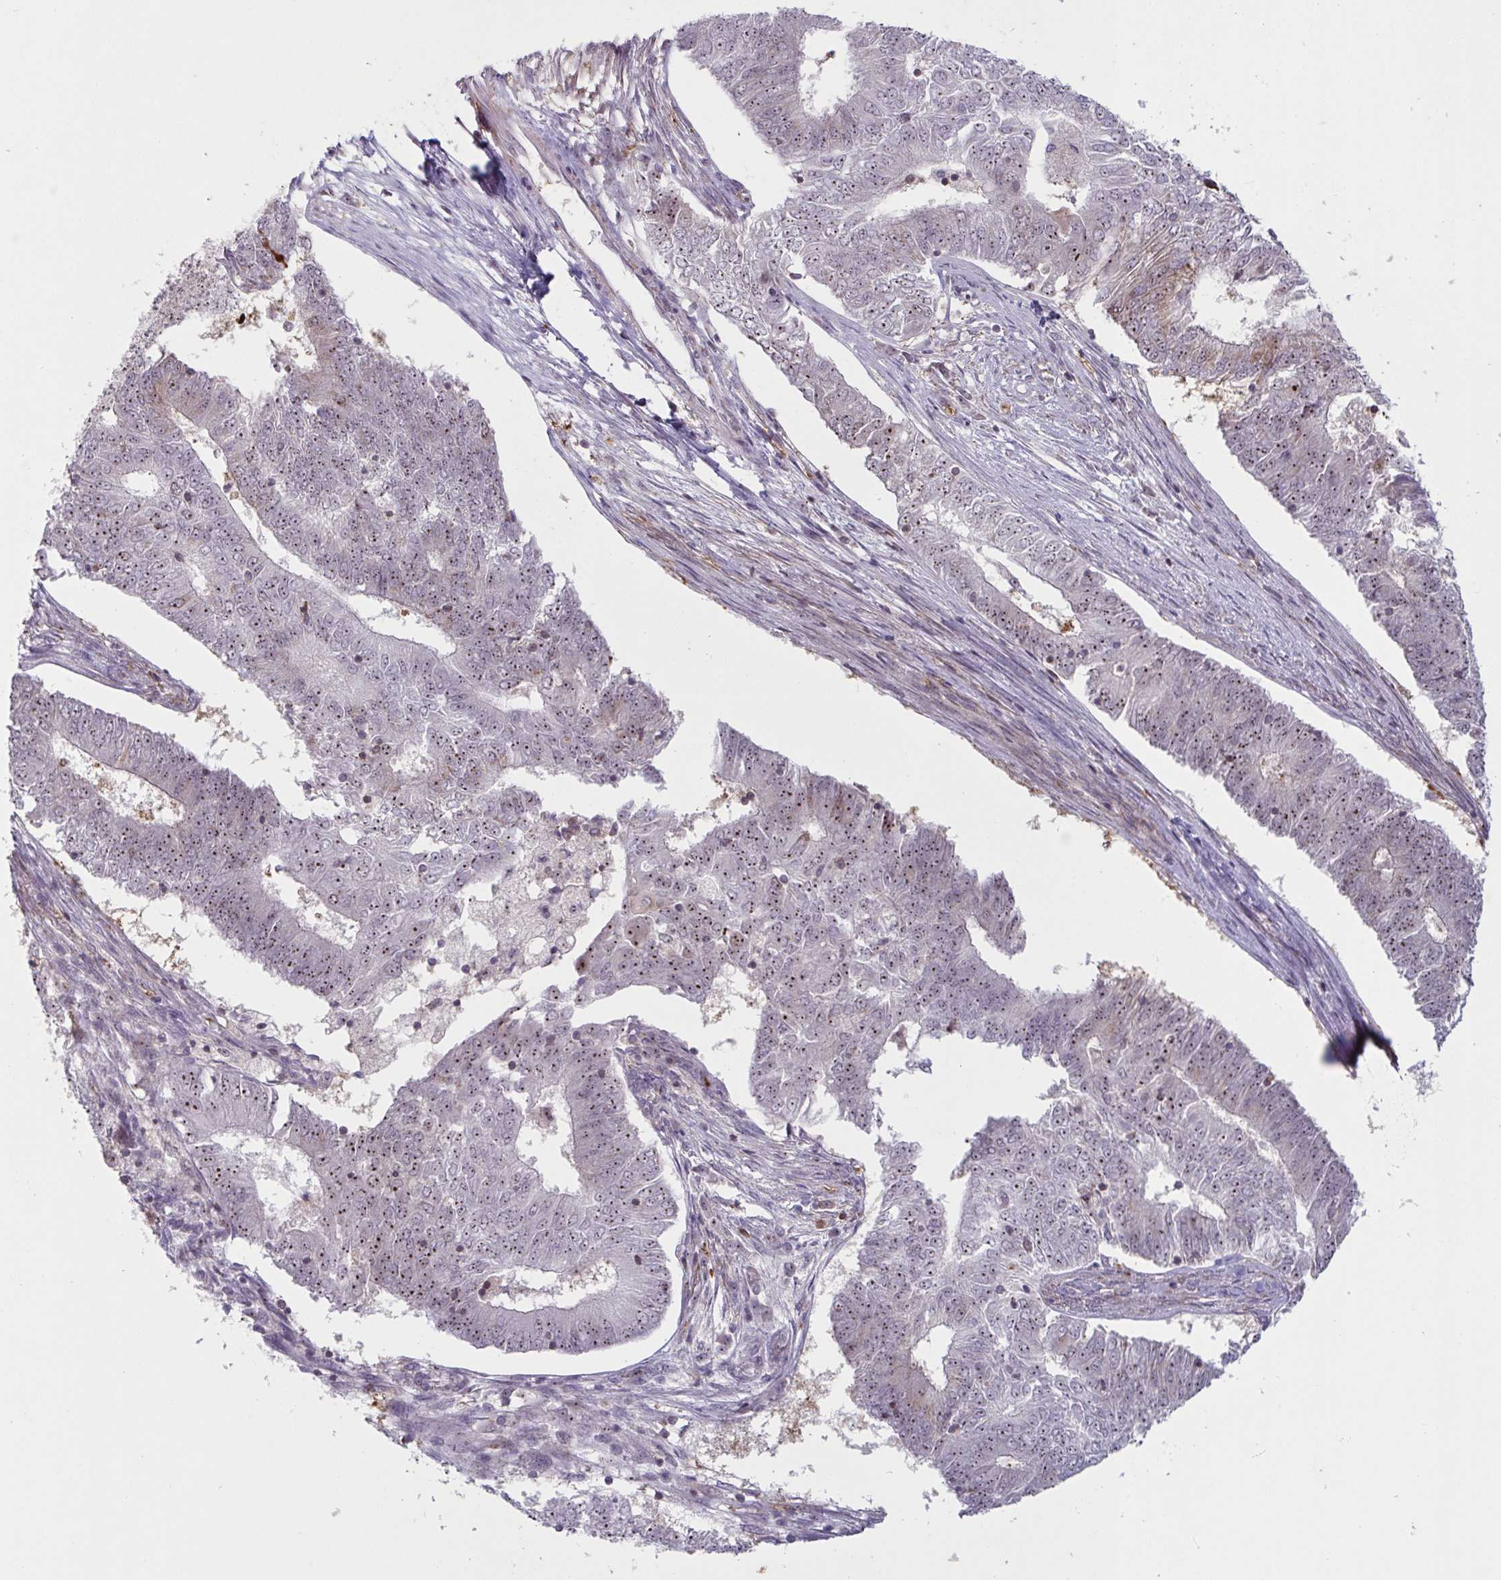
{"staining": {"intensity": "moderate", "quantity": "<25%", "location": "cytoplasmic/membranous,nuclear"}, "tissue": "endometrial cancer", "cell_type": "Tumor cells", "image_type": "cancer", "snomed": [{"axis": "morphology", "description": "Adenocarcinoma, NOS"}, {"axis": "topography", "description": "Endometrium"}], "caption": "An image of human endometrial adenocarcinoma stained for a protein reveals moderate cytoplasmic/membranous and nuclear brown staining in tumor cells.", "gene": "NLRP13", "patient": {"sex": "female", "age": 62}}